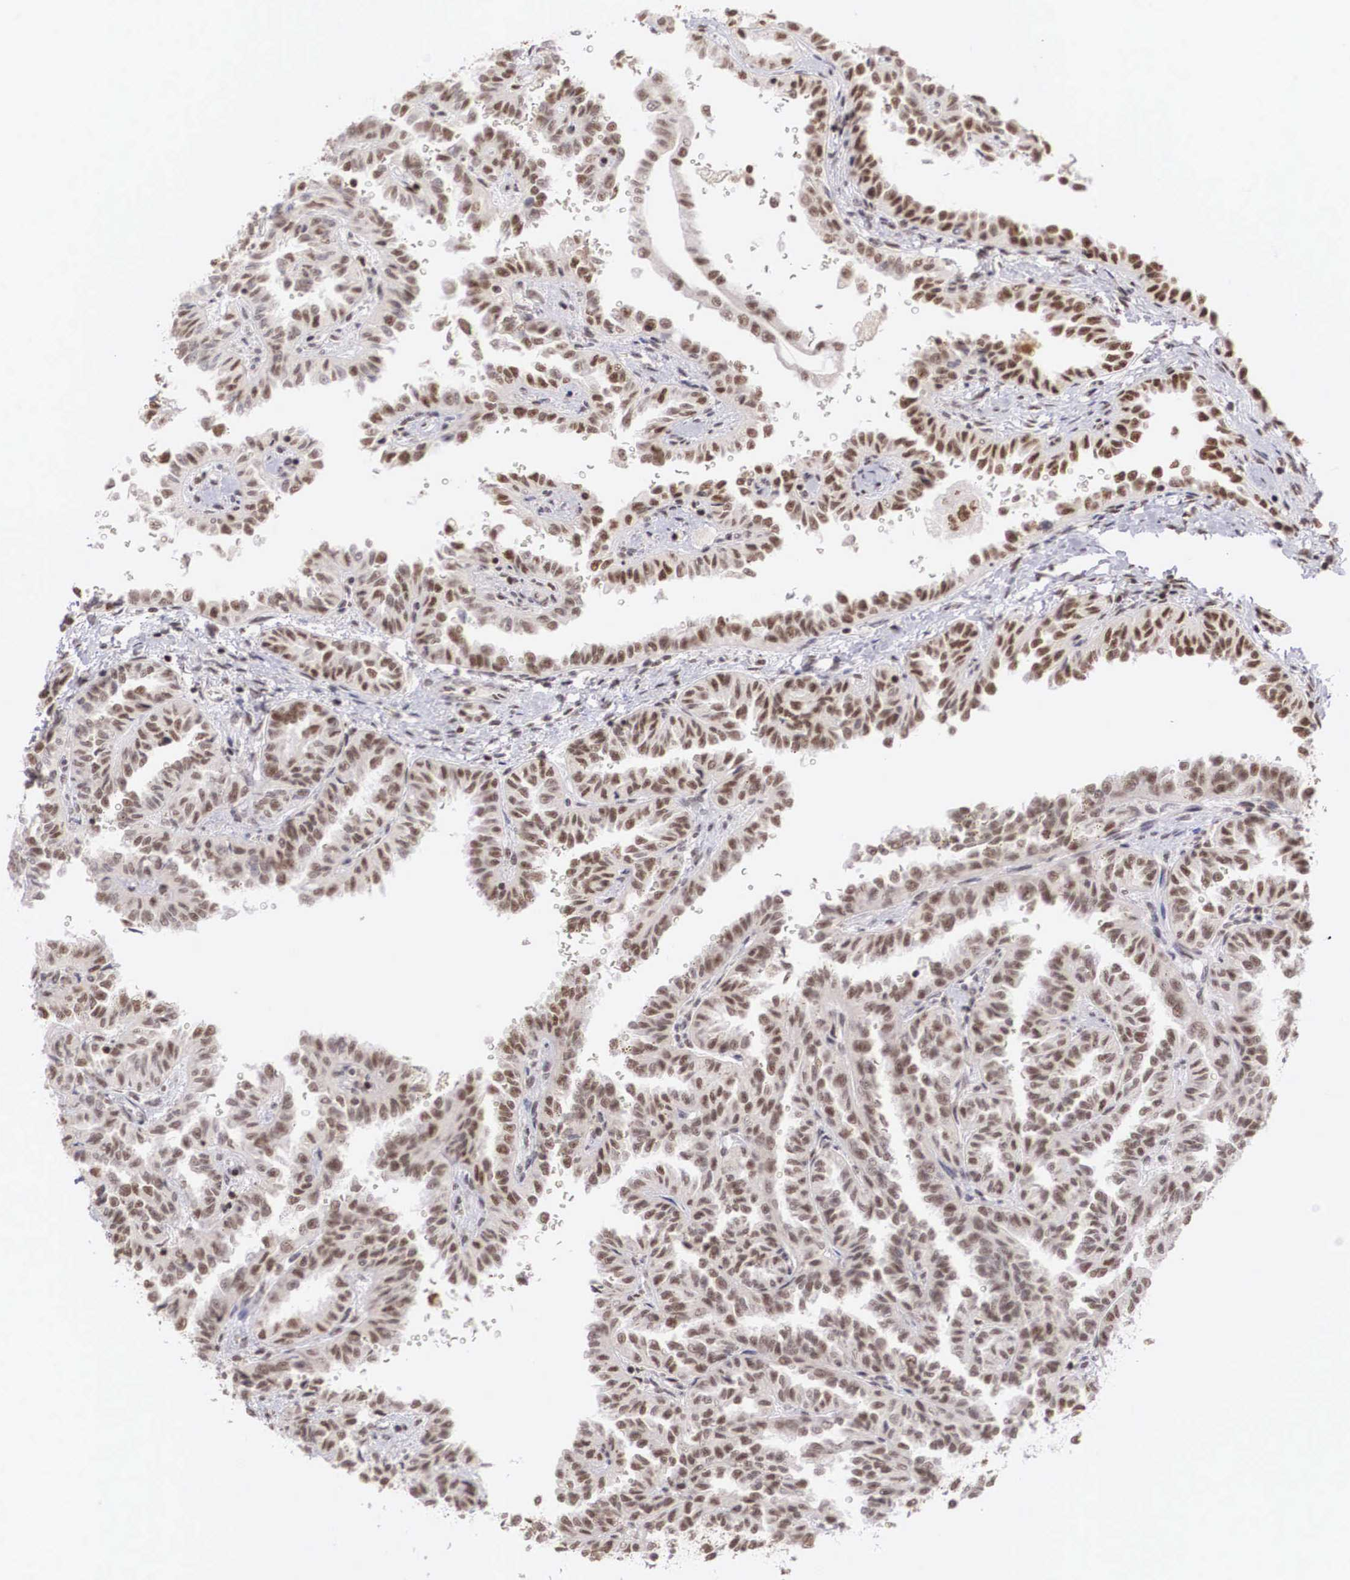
{"staining": {"intensity": "strong", "quantity": ">75%", "location": "nuclear"}, "tissue": "renal cancer", "cell_type": "Tumor cells", "image_type": "cancer", "snomed": [{"axis": "morphology", "description": "Inflammation, NOS"}, {"axis": "morphology", "description": "Adenocarcinoma, NOS"}, {"axis": "topography", "description": "Kidney"}], "caption": "Protein expression analysis of human renal cancer reveals strong nuclear positivity in about >75% of tumor cells.", "gene": "HTATSF1", "patient": {"sex": "male", "age": 68}}